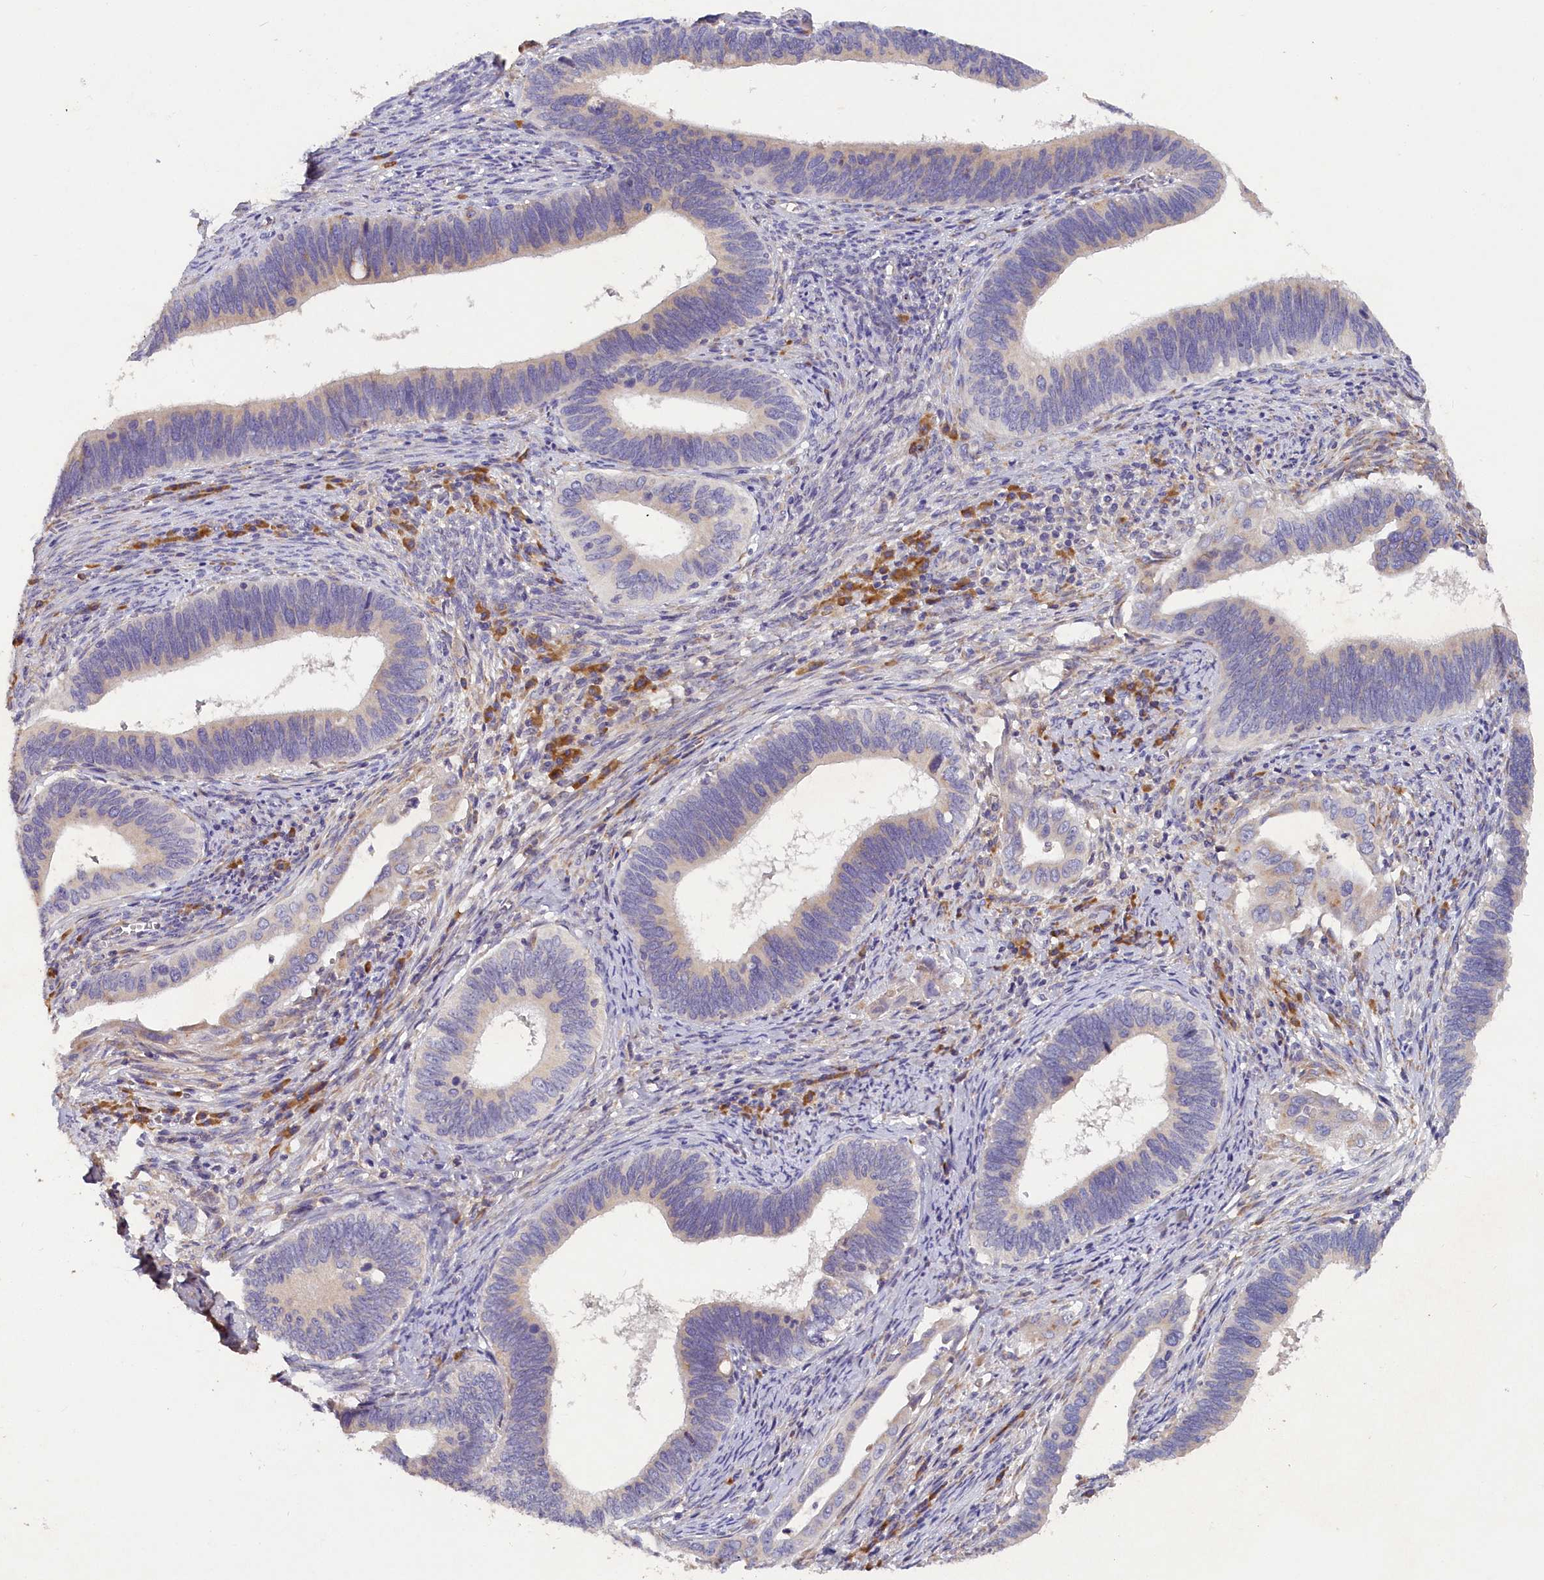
{"staining": {"intensity": "weak", "quantity": "<25%", "location": "cytoplasmic/membranous"}, "tissue": "cervical cancer", "cell_type": "Tumor cells", "image_type": "cancer", "snomed": [{"axis": "morphology", "description": "Adenocarcinoma, NOS"}, {"axis": "topography", "description": "Cervix"}], "caption": "This is an IHC histopathology image of human cervical cancer (adenocarcinoma). There is no expression in tumor cells.", "gene": "ST7L", "patient": {"sex": "female", "age": 42}}